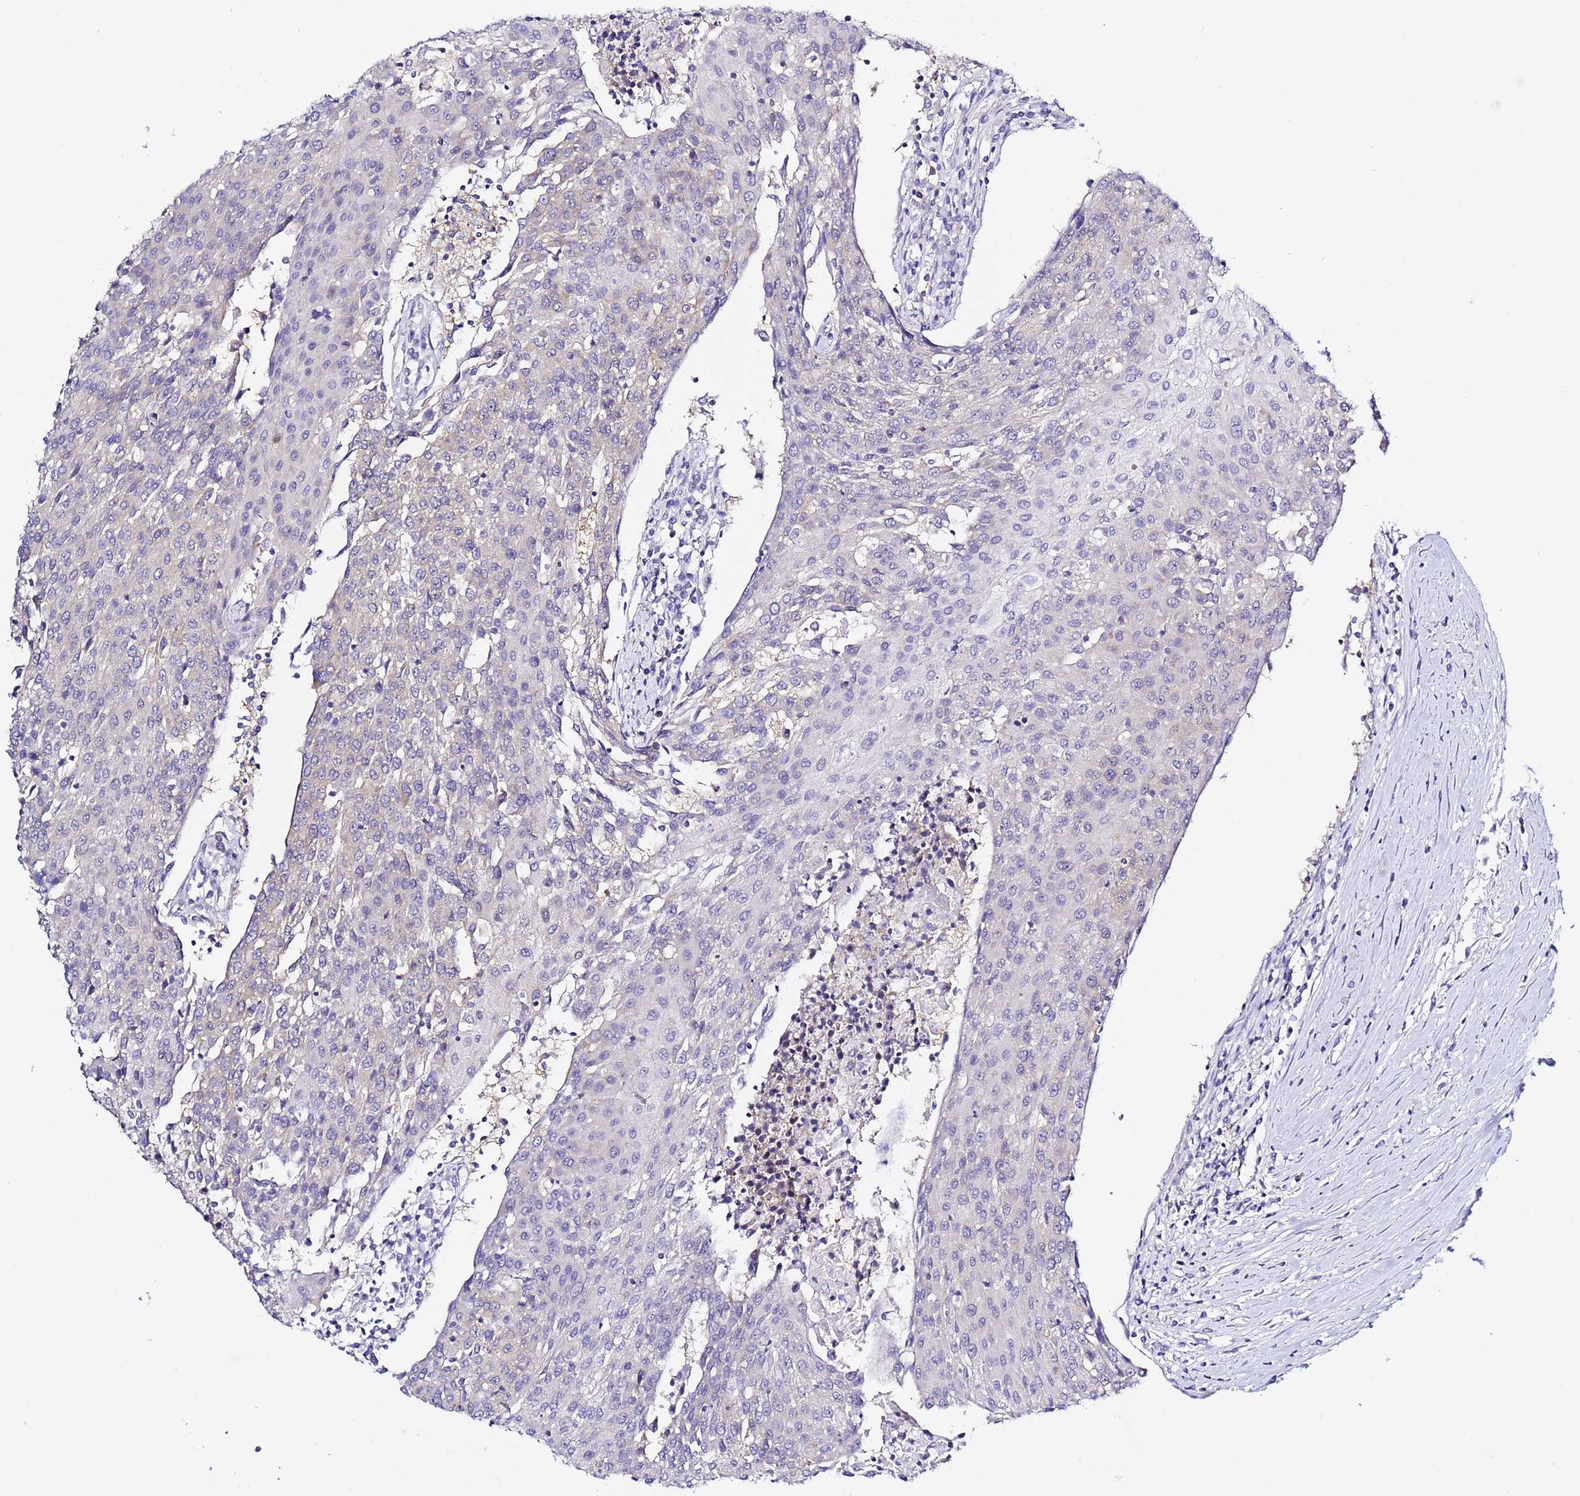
{"staining": {"intensity": "negative", "quantity": "none", "location": "none"}, "tissue": "urothelial cancer", "cell_type": "Tumor cells", "image_type": "cancer", "snomed": [{"axis": "morphology", "description": "Urothelial carcinoma, High grade"}, {"axis": "topography", "description": "Urinary bladder"}], "caption": "Tumor cells show no significant protein expression in urothelial cancer.", "gene": "LENG1", "patient": {"sex": "female", "age": 85}}